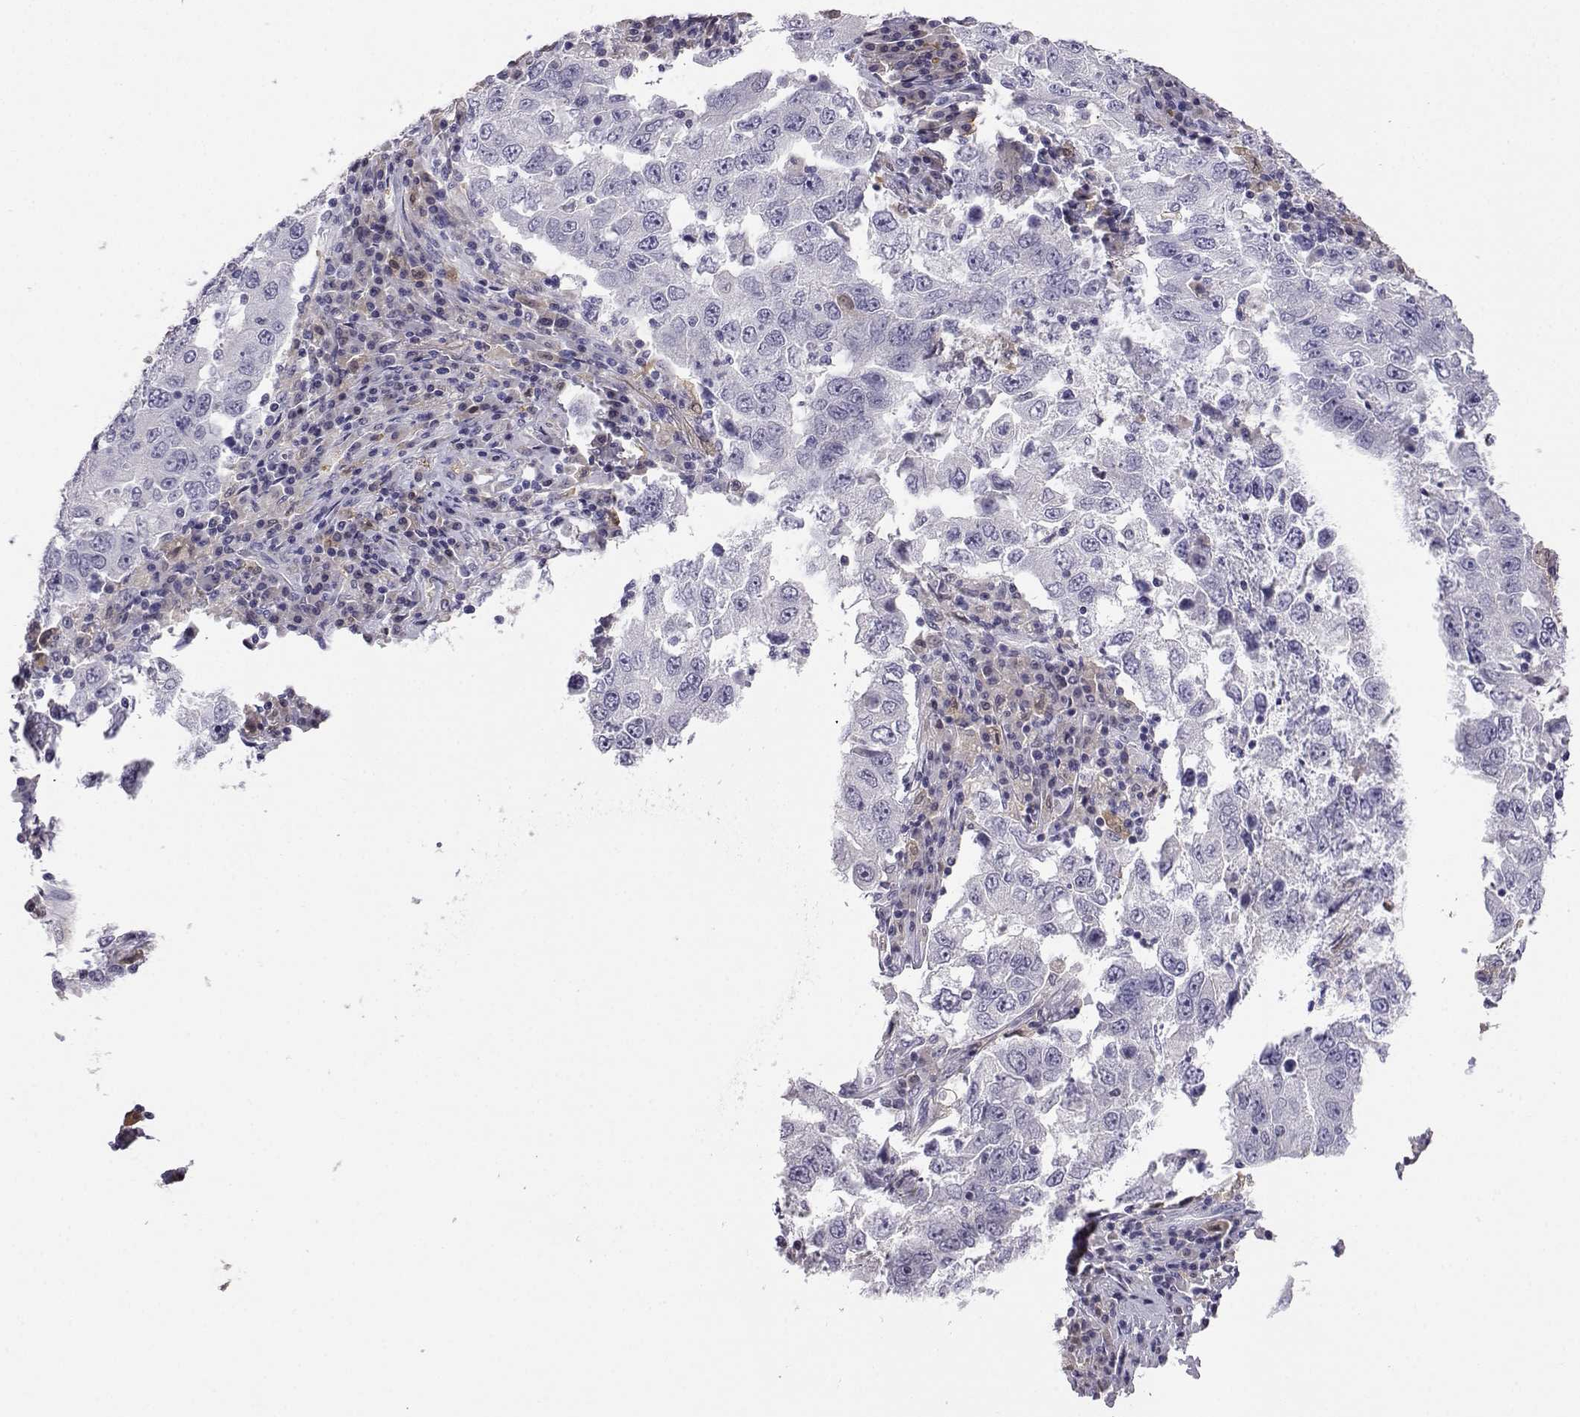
{"staining": {"intensity": "negative", "quantity": "none", "location": "none"}, "tissue": "lung cancer", "cell_type": "Tumor cells", "image_type": "cancer", "snomed": [{"axis": "morphology", "description": "Adenocarcinoma, NOS"}, {"axis": "topography", "description": "Lung"}], "caption": "Lung adenocarcinoma stained for a protein using immunohistochemistry (IHC) shows no positivity tumor cells.", "gene": "AKR1B1", "patient": {"sex": "male", "age": 73}}